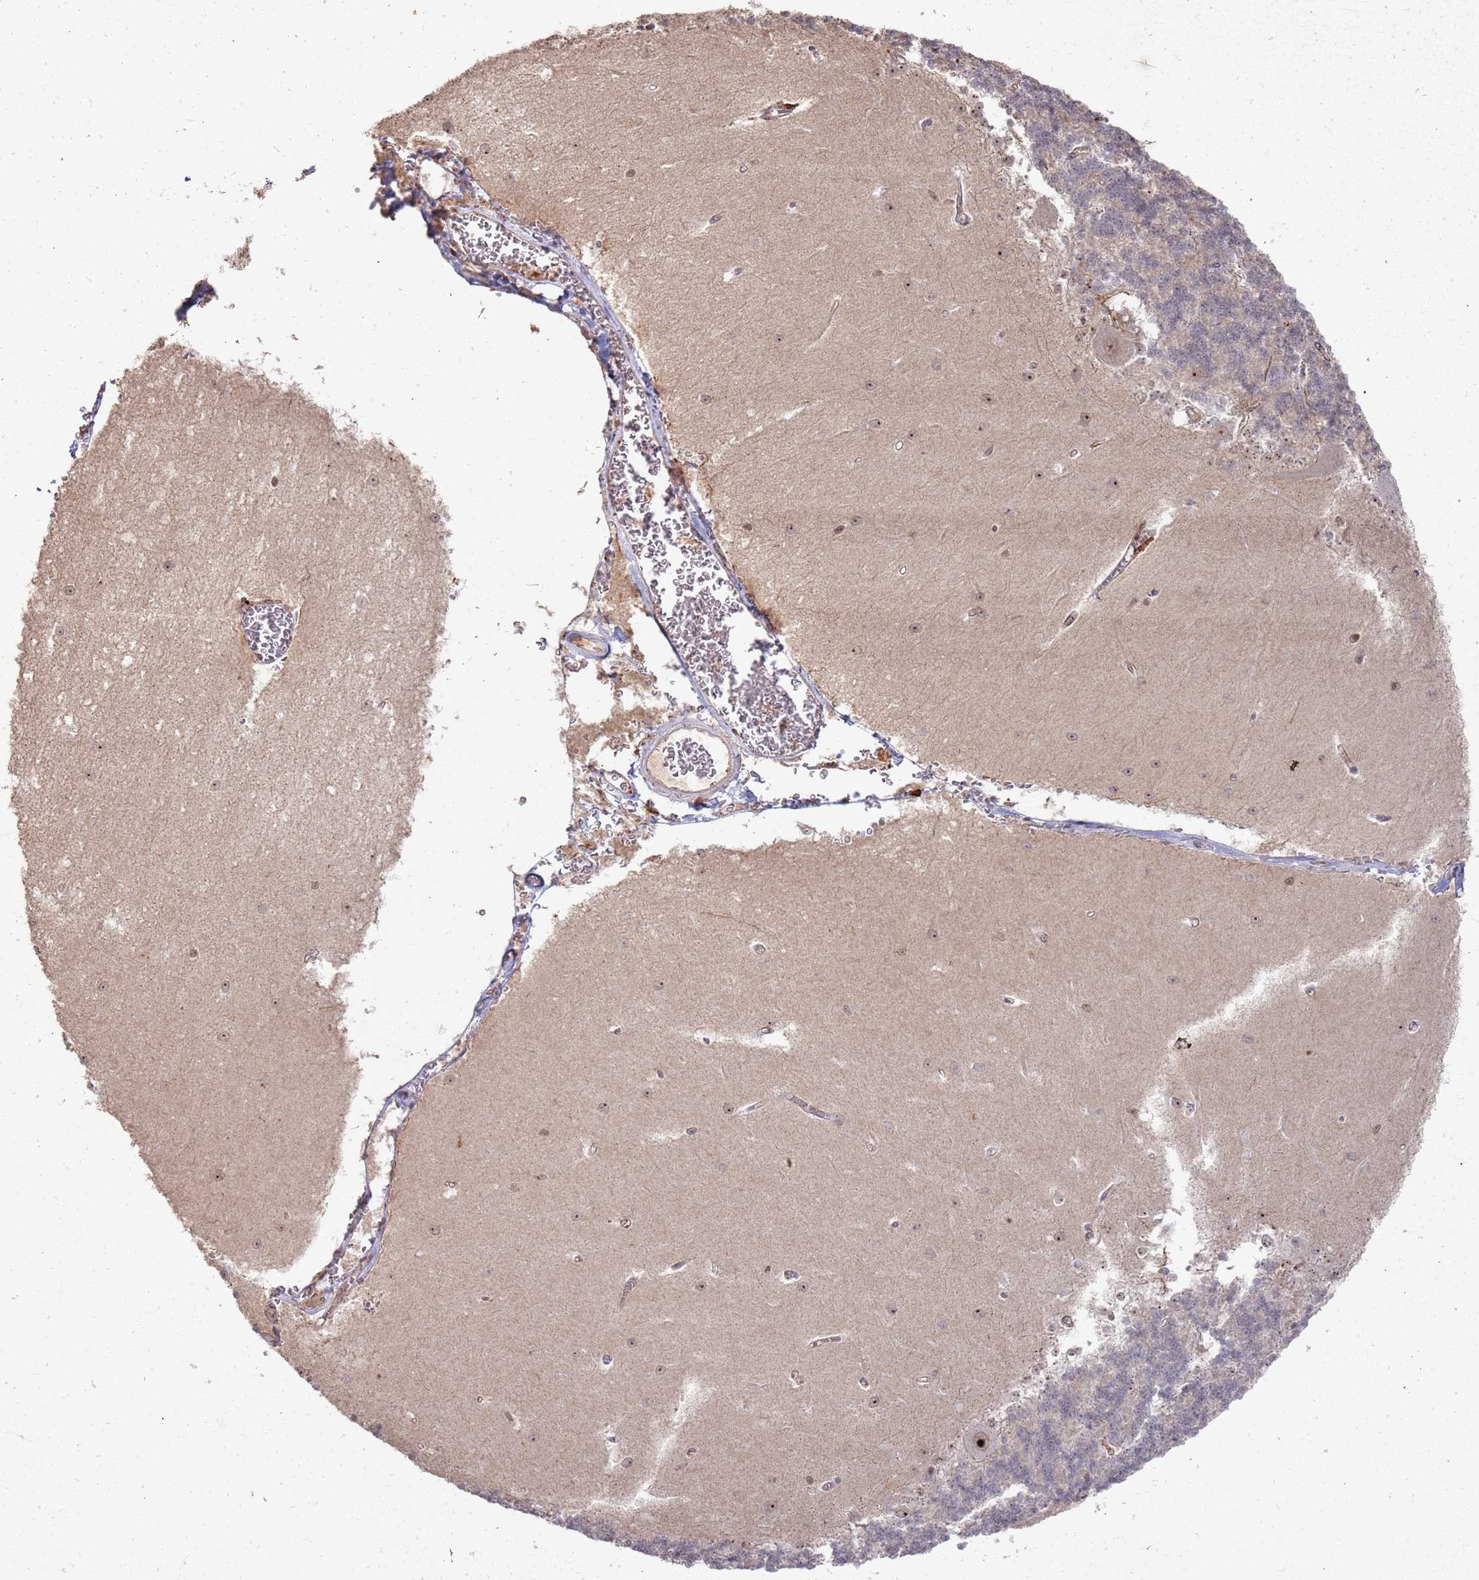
{"staining": {"intensity": "weak", "quantity": "25%-75%", "location": "nuclear"}, "tissue": "cerebellum", "cell_type": "Cells in granular layer", "image_type": "normal", "snomed": [{"axis": "morphology", "description": "Normal tissue, NOS"}, {"axis": "topography", "description": "Cerebellum"}], "caption": "Brown immunohistochemical staining in normal cerebellum exhibits weak nuclear staining in approximately 25%-75% of cells in granular layer.", "gene": "UTP11", "patient": {"sex": "male", "age": 37}}